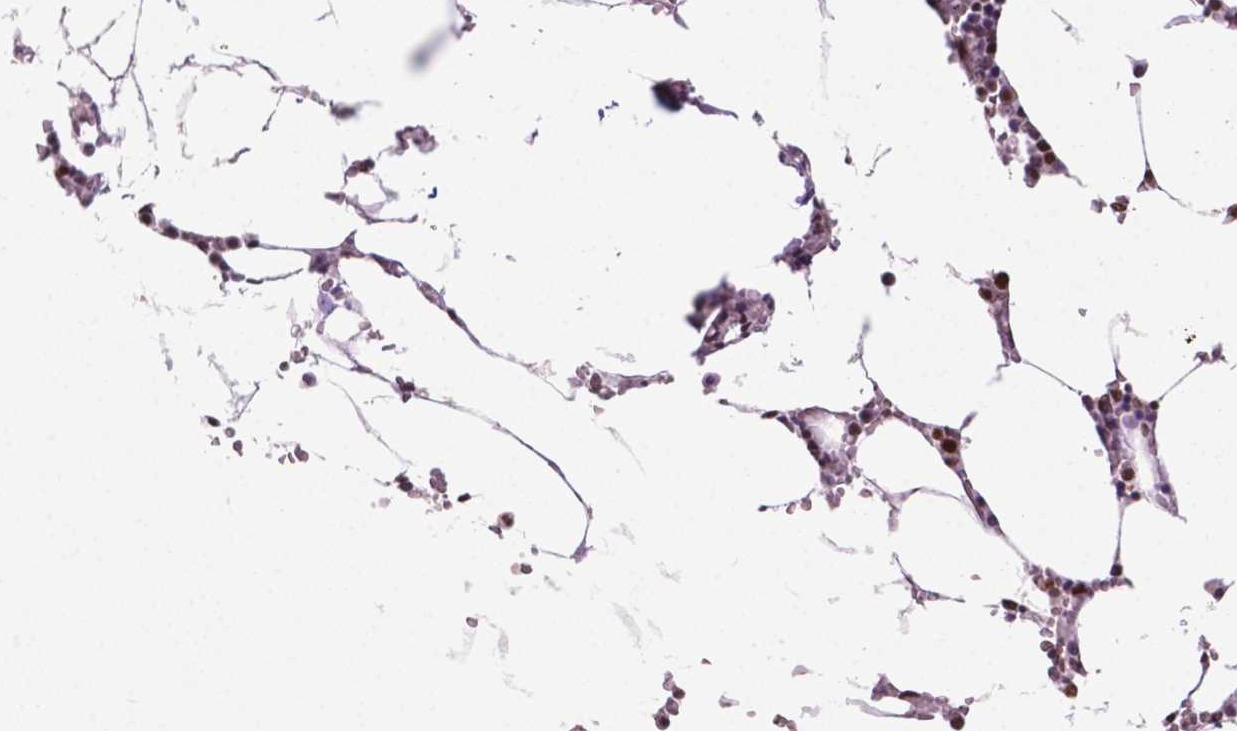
{"staining": {"intensity": "strong", "quantity": "<25%", "location": "nuclear"}, "tissue": "bone marrow", "cell_type": "Hematopoietic cells", "image_type": "normal", "snomed": [{"axis": "morphology", "description": "Normal tissue, NOS"}, {"axis": "topography", "description": "Bone marrow"}], "caption": "Hematopoietic cells show medium levels of strong nuclear positivity in approximately <25% of cells in unremarkable bone marrow.", "gene": "MLH1", "patient": {"sex": "female", "age": 52}}